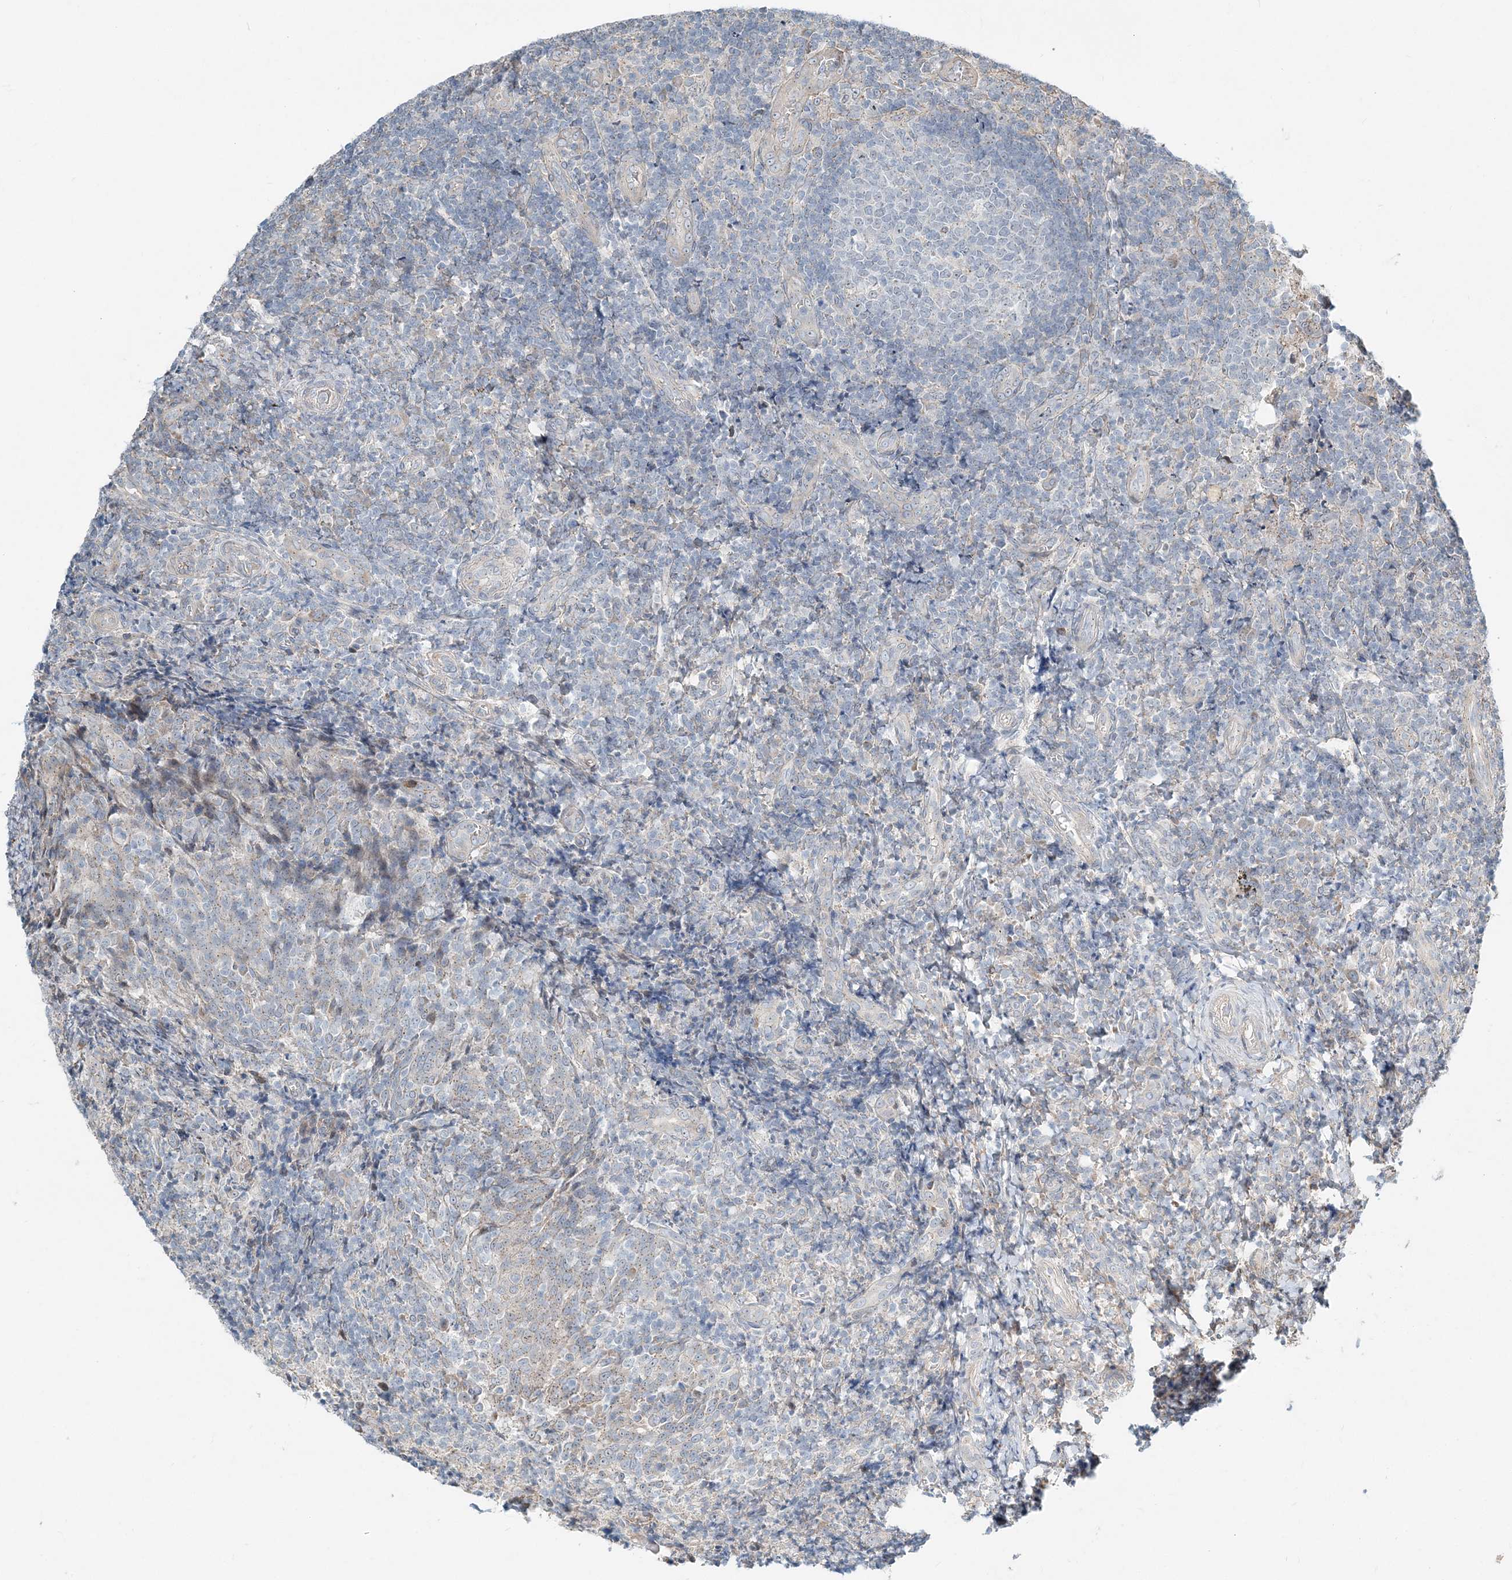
{"staining": {"intensity": "negative", "quantity": "none", "location": "none"}, "tissue": "tonsil", "cell_type": "Germinal center cells", "image_type": "normal", "snomed": [{"axis": "morphology", "description": "Normal tissue, NOS"}, {"axis": "topography", "description": "Tonsil"}], "caption": "Tonsil stained for a protein using immunohistochemistry (IHC) reveals no expression germinal center cells.", "gene": "CXXC5", "patient": {"sex": "female", "age": 19}}